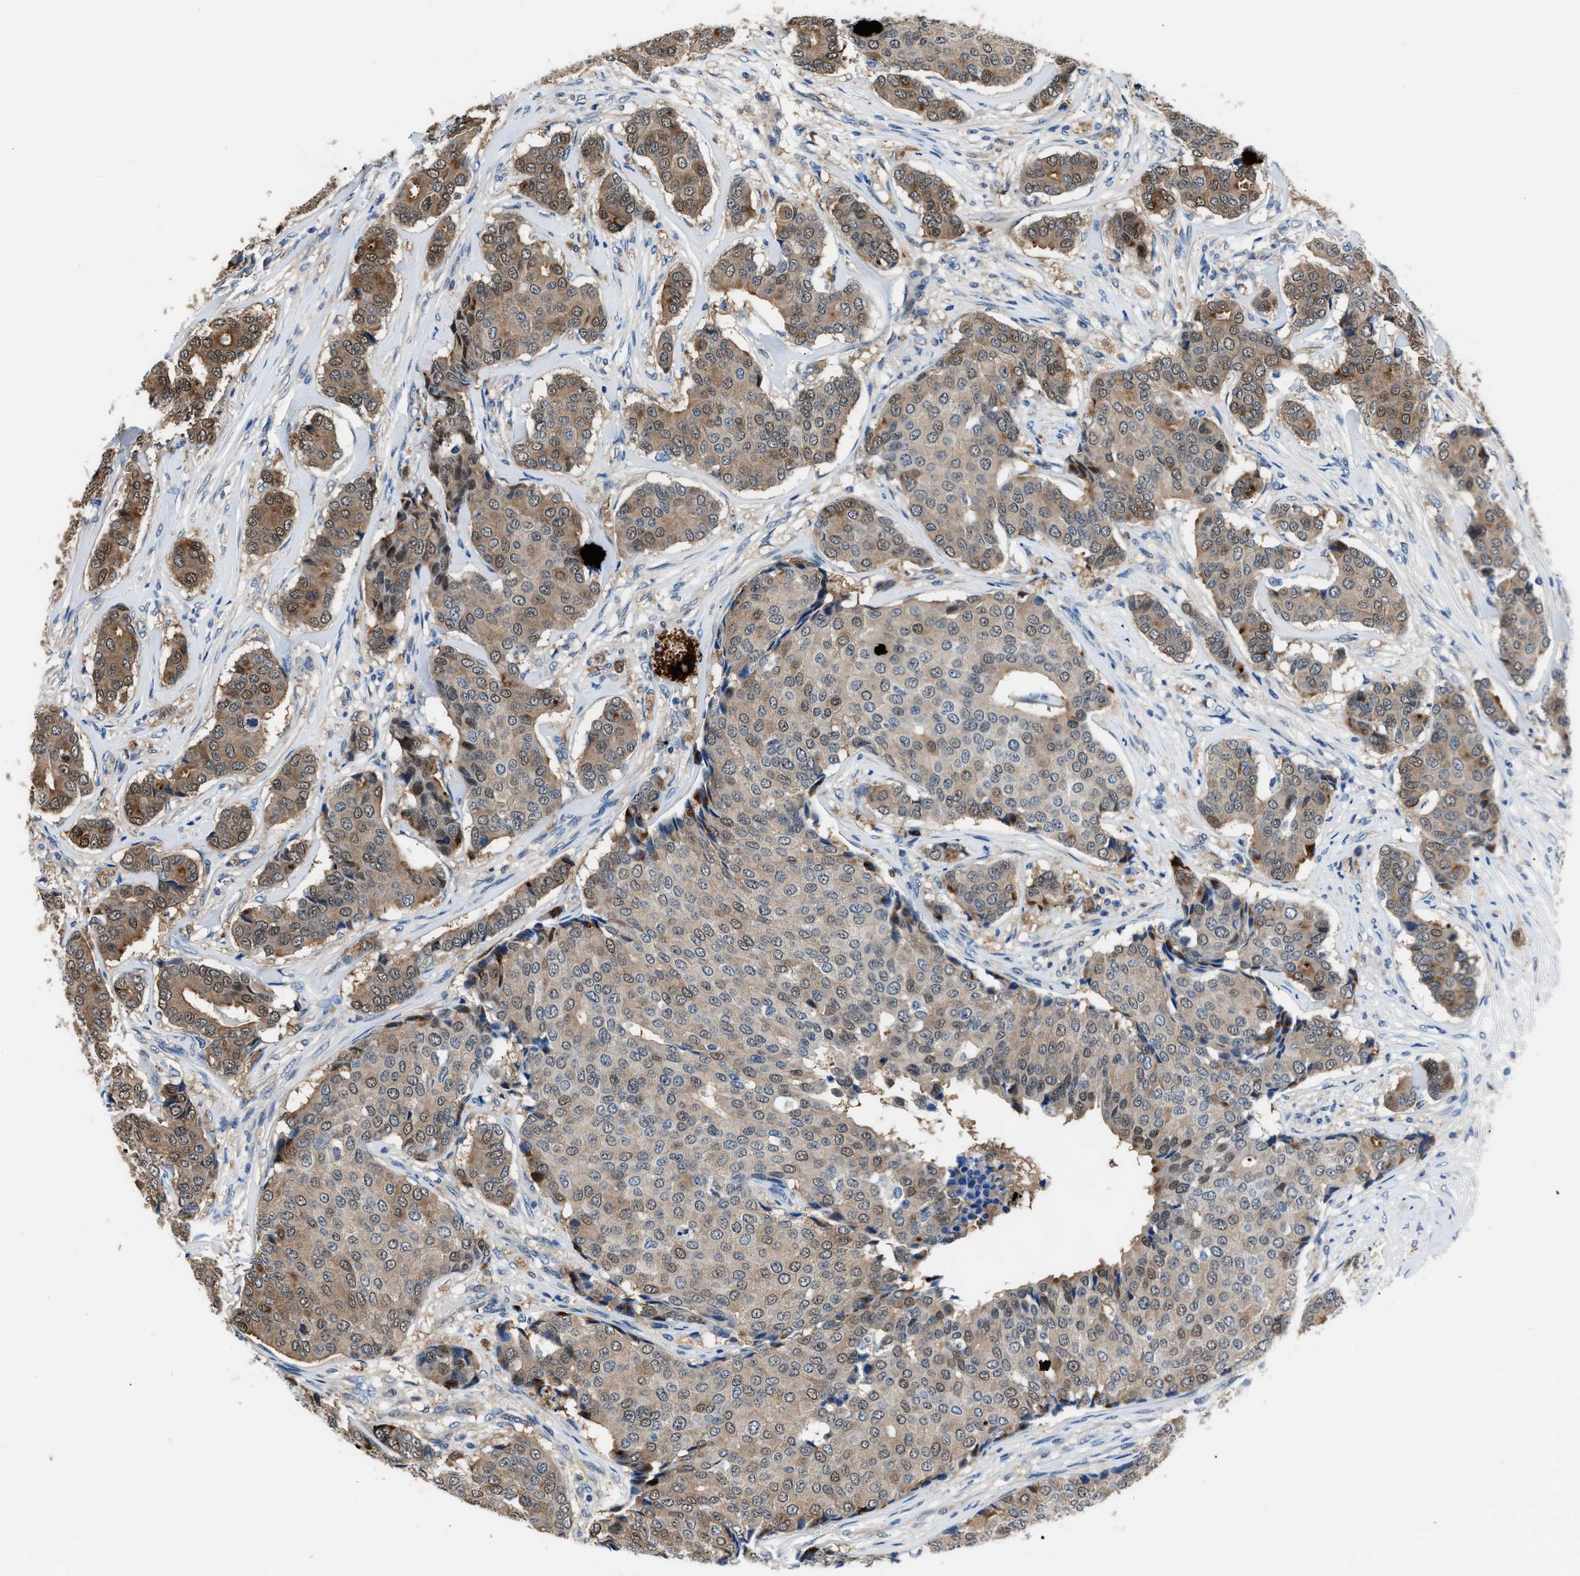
{"staining": {"intensity": "moderate", "quantity": "<25%", "location": "cytoplasmic/membranous,nuclear"}, "tissue": "breast cancer", "cell_type": "Tumor cells", "image_type": "cancer", "snomed": [{"axis": "morphology", "description": "Duct carcinoma"}, {"axis": "topography", "description": "Breast"}], "caption": "This is a photomicrograph of IHC staining of invasive ductal carcinoma (breast), which shows moderate positivity in the cytoplasmic/membranous and nuclear of tumor cells.", "gene": "PPA1", "patient": {"sex": "female", "age": 75}}